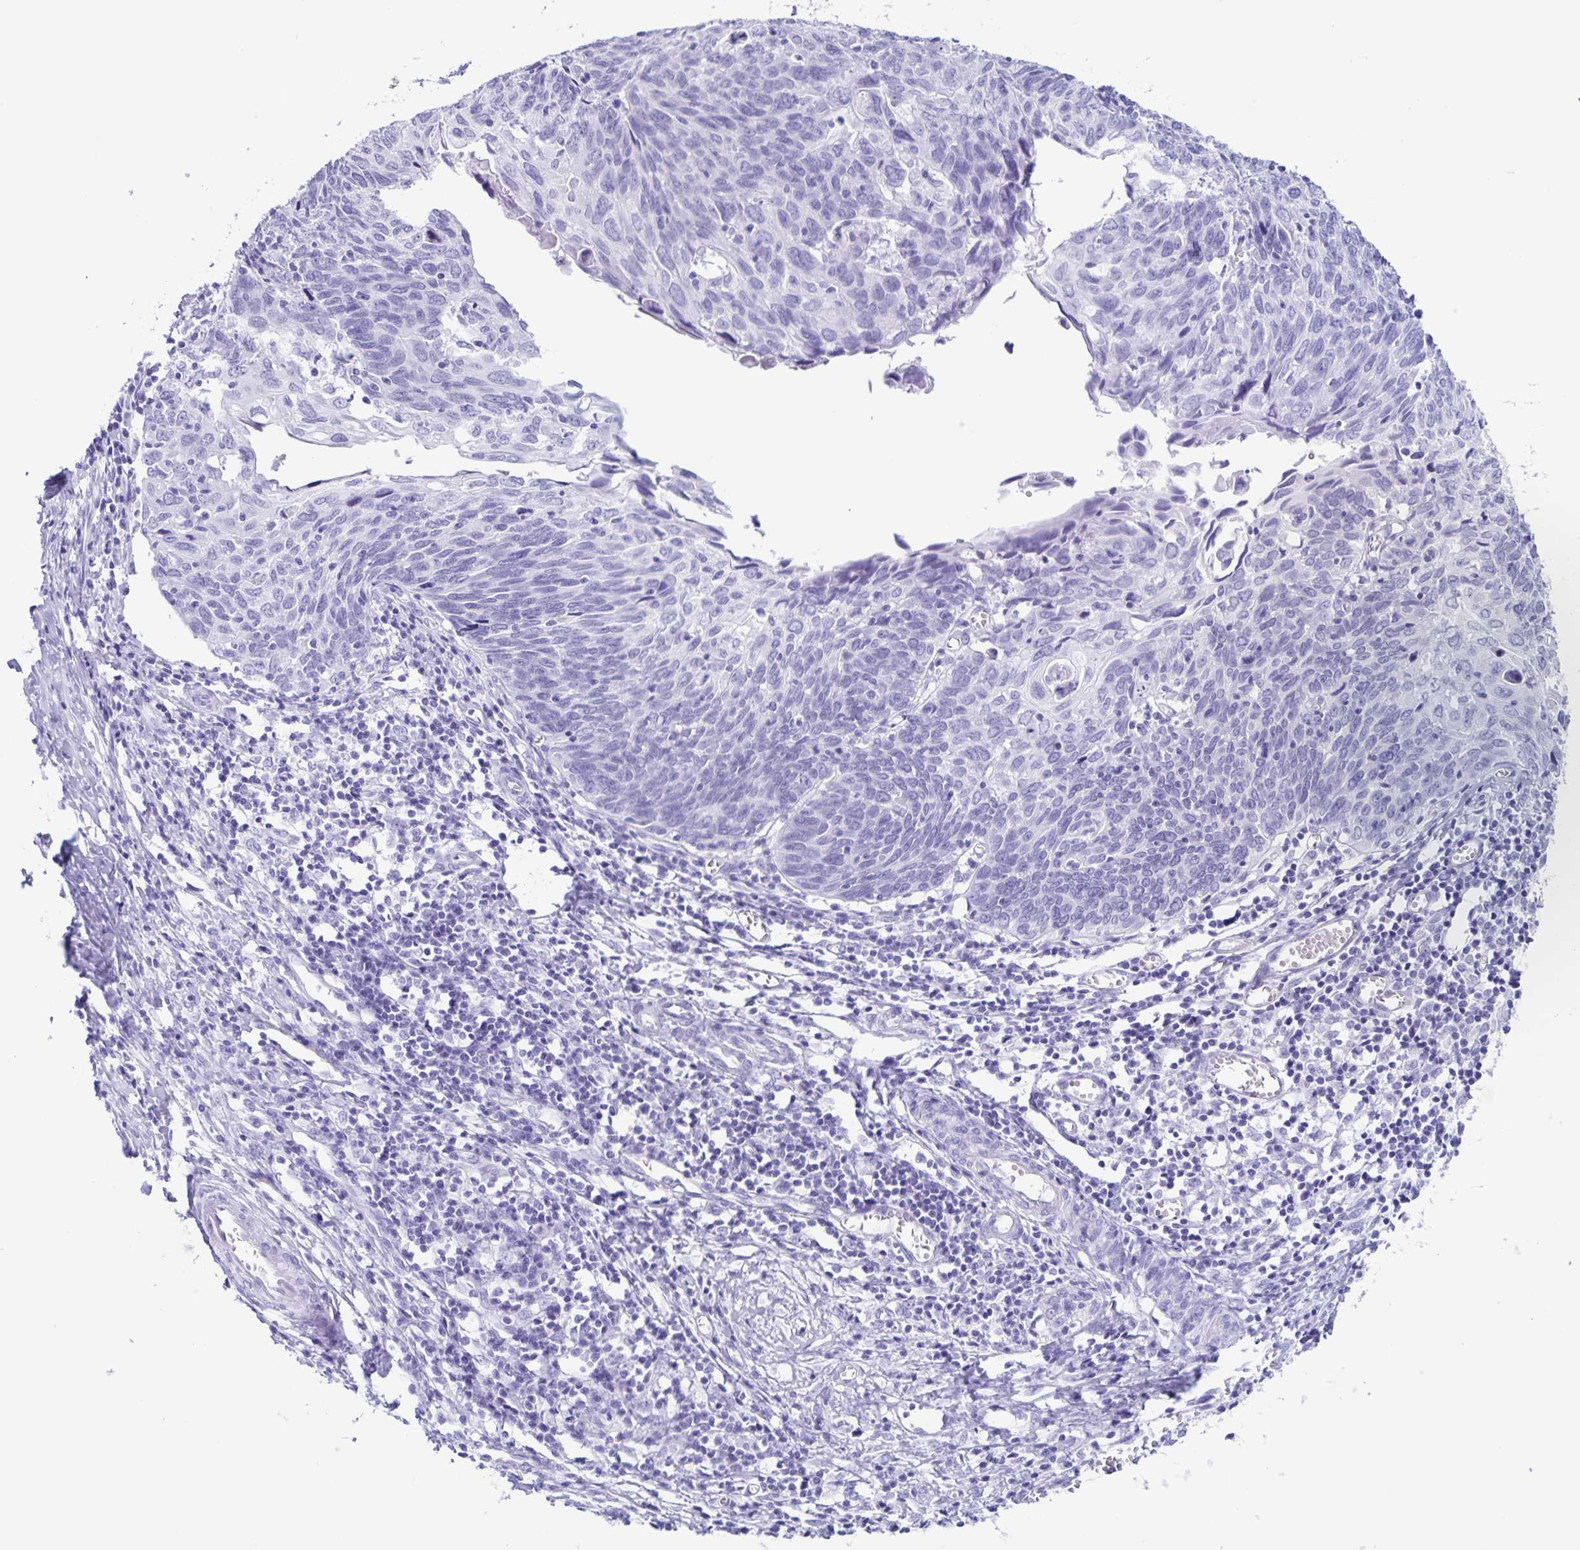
{"staining": {"intensity": "negative", "quantity": "none", "location": "none"}, "tissue": "cervical cancer", "cell_type": "Tumor cells", "image_type": "cancer", "snomed": [{"axis": "morphology", "description": "Squamous cell carcinoma, NOS"}, {"axis": "topography", "description": "Cervix"}], "caption": "Immunohistochemical staining of cervical cancer (squamous cell carcinoma) displays no significant expression in tumor cells.", "gene": "C12orf56", "patient": {"sex": "female", "age": 39}}